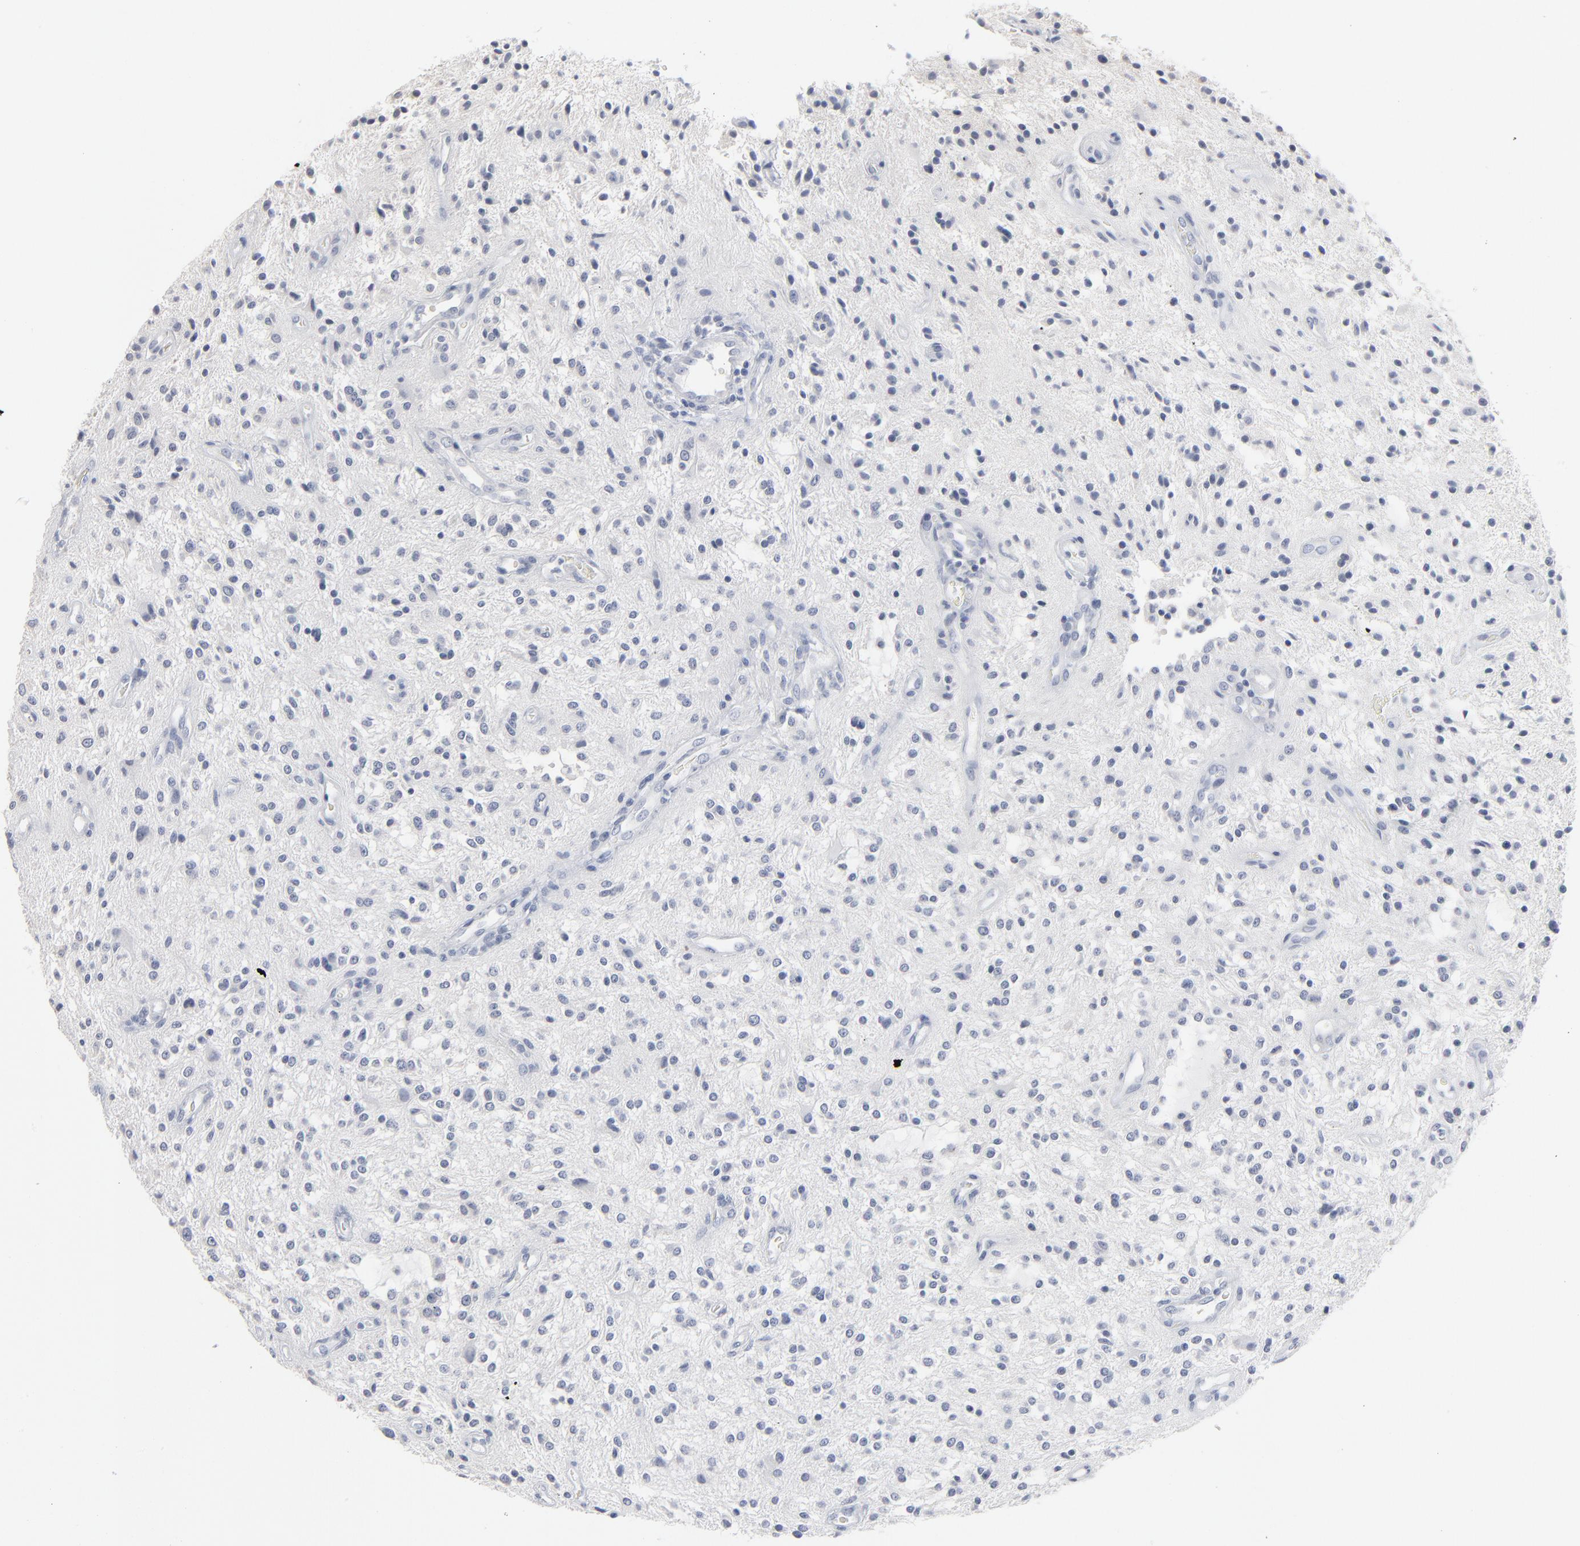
{"staining": {"intensity": "negative", "quantity": "none", "location": "none"}, "tissue": "glioma", "cell_type": "Tumor cells", "image_type": "cancer", "snomed": [{"axis": "morphology", "description": "Glioma, malignant, NOS"}, {"axis": "topography", "description": "Cerebellum"}], "caption": "DAB immunohistochemical staining of glioma shows no significant expression in tumor cells.", "gene": "PAGE1", "patient": {"sex": "female", "age": 10}}